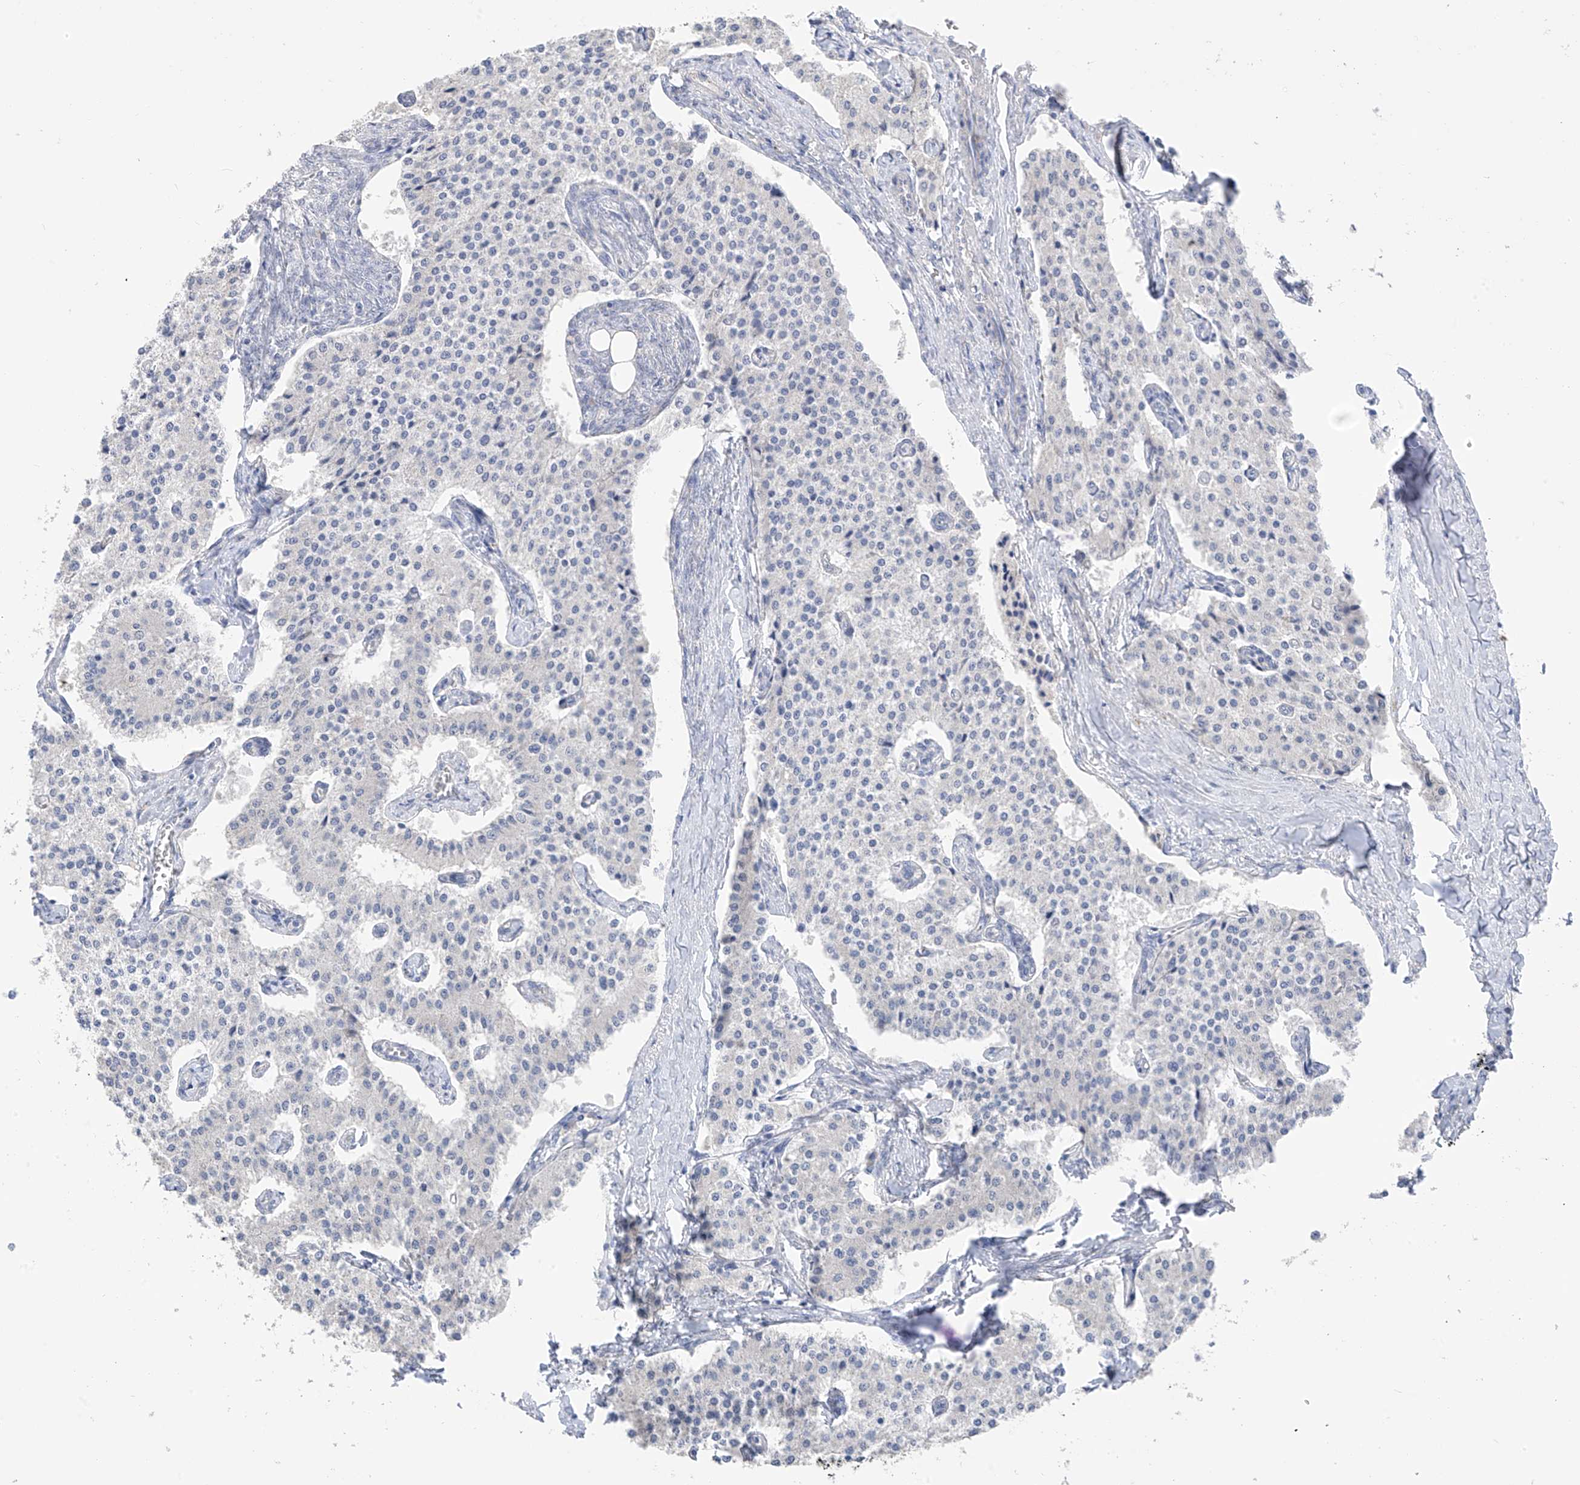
{"staining": {"intensity": "negative", "quantity": "none", "location": "none"}, "tissue": "carcinoid", "cell_type": "Tumor cells", "image_type": "cancer", "snomed": [{"axis": "morphology", "description": "Carcinoid, malignant, NOS"}, {"axis": "topography", "description": "Colon"}], "caption": "Malignant carcinoid was stained to show a protein in brown. There is no significant expression in tumor cells. The staining is performed using DAB brown chromogen with nuclei counter-stained in using hematoxylin.", "gene": "NALCN", "patient": {"sex": "female", "age": 52}}